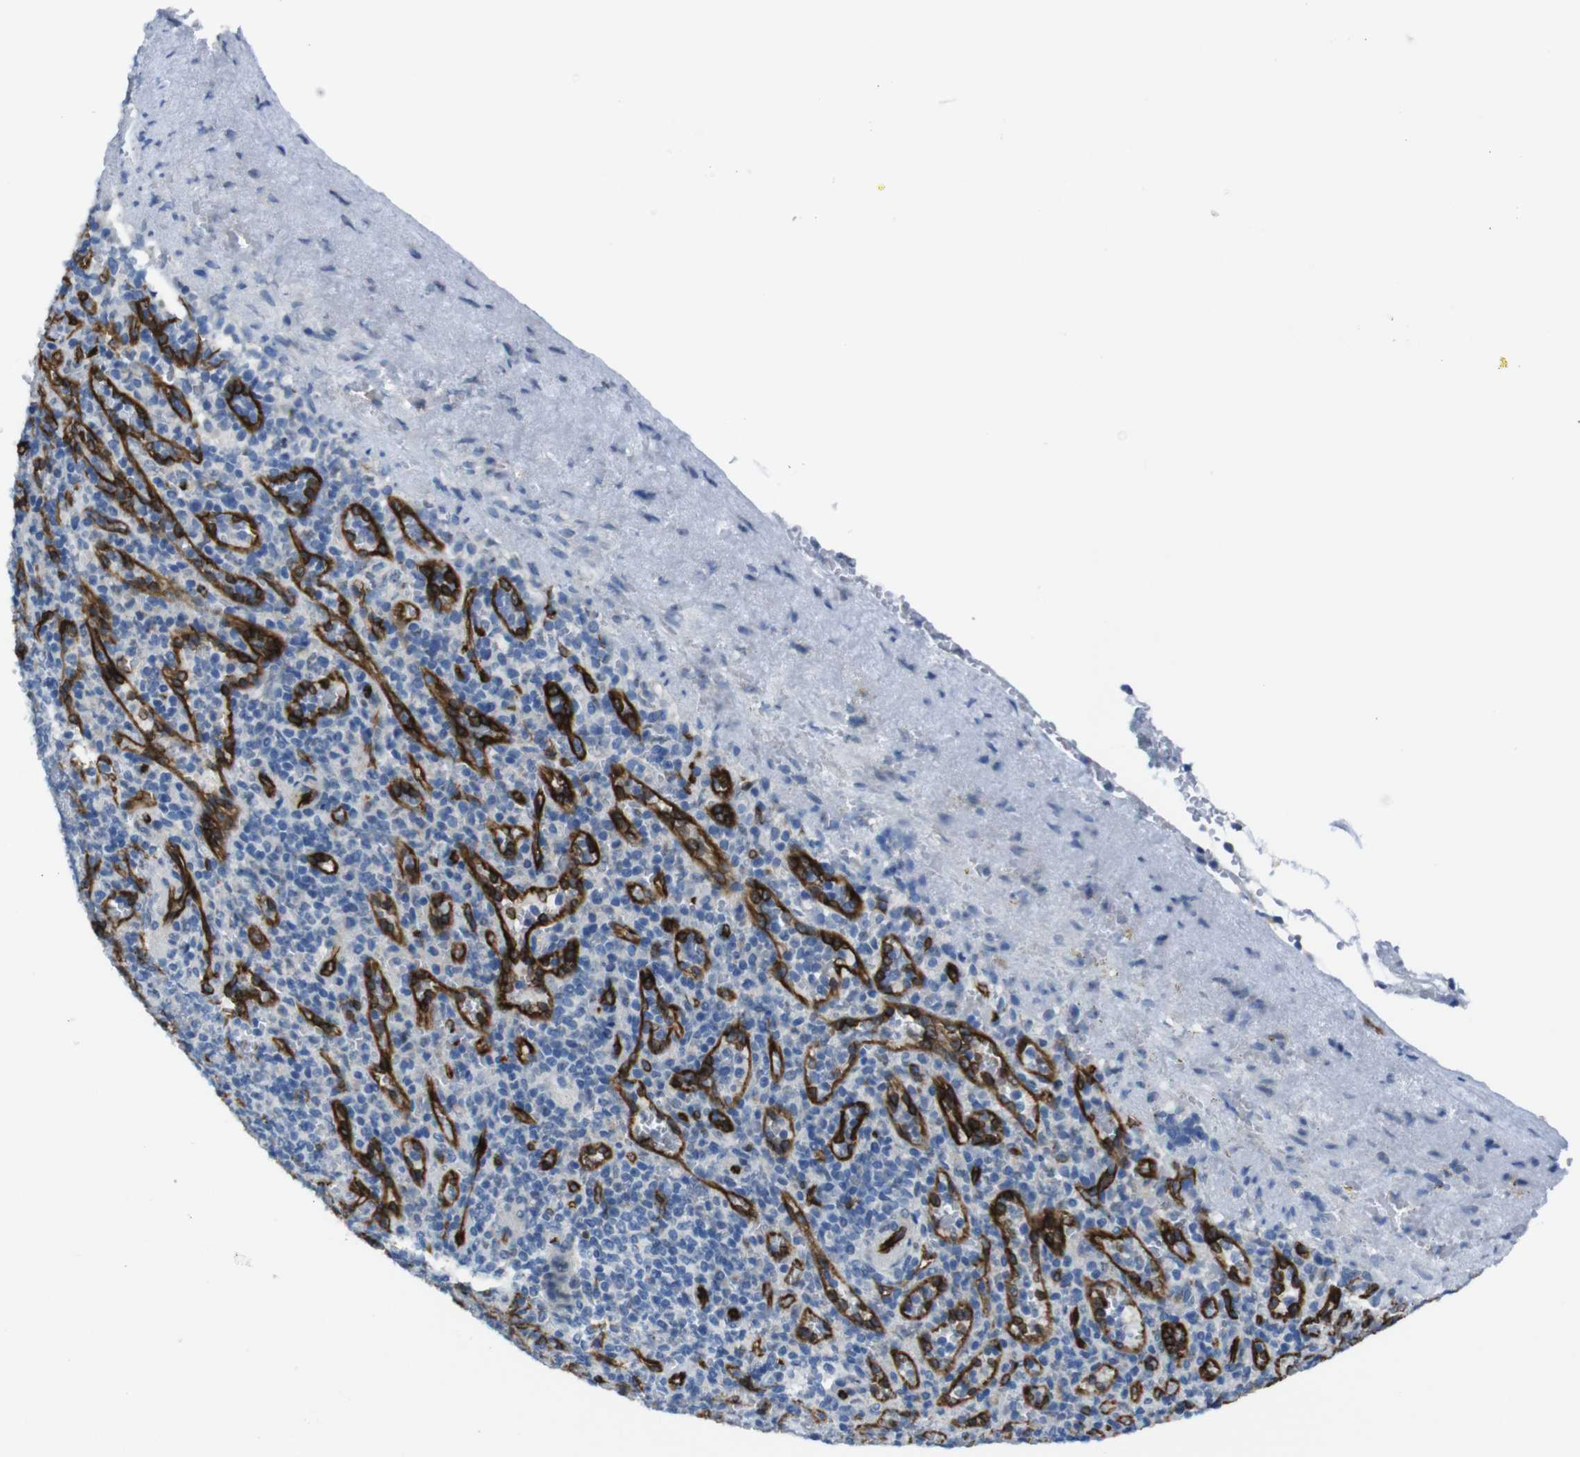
{"staining": {"intensity": "negative", "quantity": "none", "location": "none"}, "tissue": "spleen", "cell_type": "Cells in red pulp", "image_type": "normal", "snomed": [{"axis": "morphology", "description": "Normal tissue, NOS"}, {"axis": "topography", "description": "Spleen"}], "caption": "Cells in red pulp show no significant staining in unremarkable spleen. (DAB (3,3'-diaminobenzidine) IHC with hematoxylin counter stain).", "gene": "HSPA12B", "patient": {"sex": "female", "age": 74}}